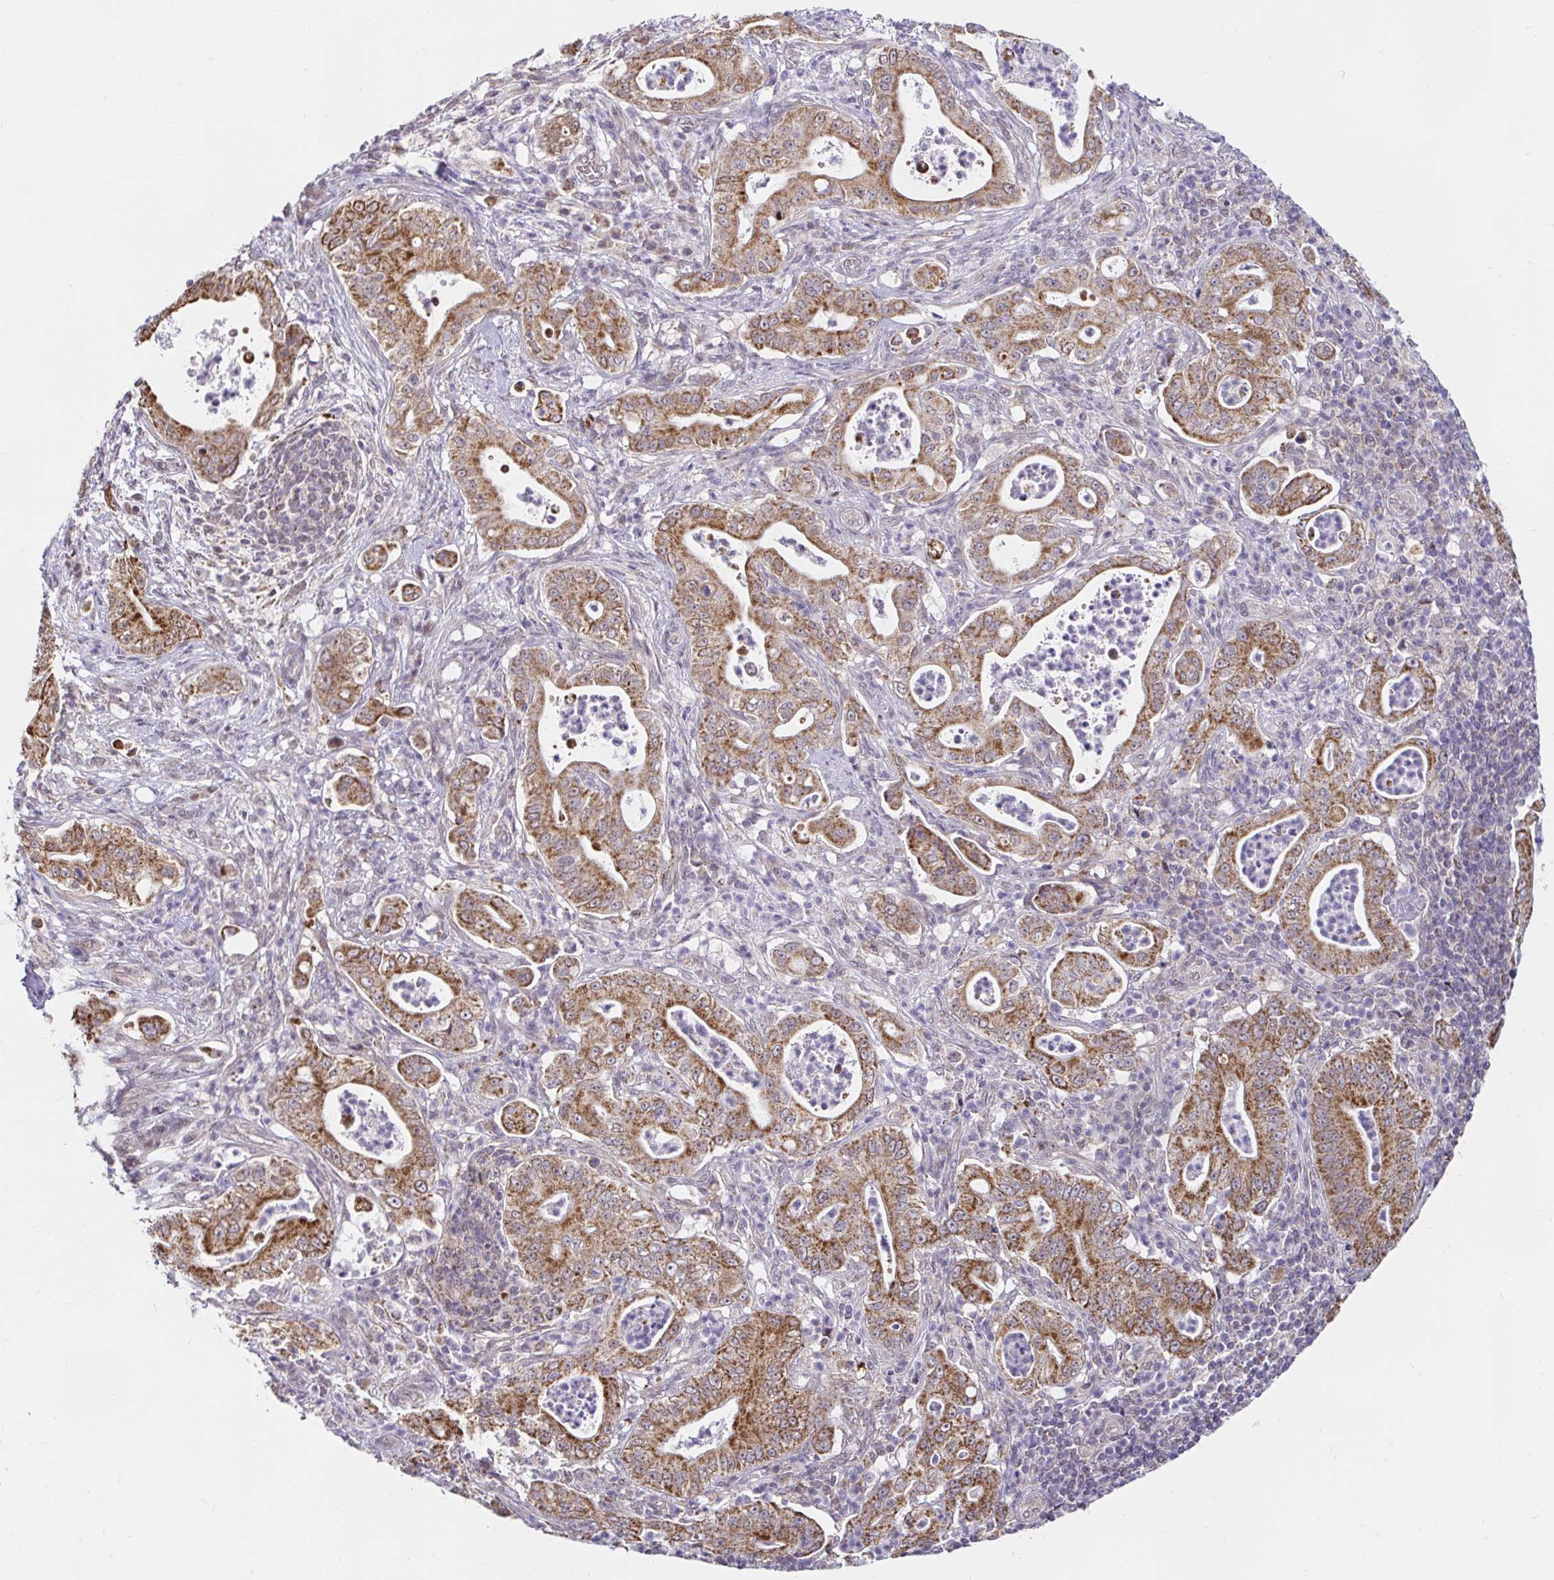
{"staining": {"intensity": "strong", "quantity": ">75%", "location": "cytoplasmic/membranous"}, "tissue": "pancreatic cancer", "cell_type": "Tumor cells", "image_type": "cancer", "snomed": [{"axis": "morphology", "description": "Adenocarcinoma, NOS"}, {"axis": "topography", "description": "Pancreas"}], "caption": "Tumor cells display strong cytoplasmic/membranous positivity in approximately >75% of cells in pancreatic adenocarcinoma. The staining is performed using DAB (3,3'-diaminobenzidine) brown chromogen to label protein expression. The nuclei are counter-stained blue using hematoxylin.", "gene": "TIMM50", "patient": {"sex": "male", "age": 71}}